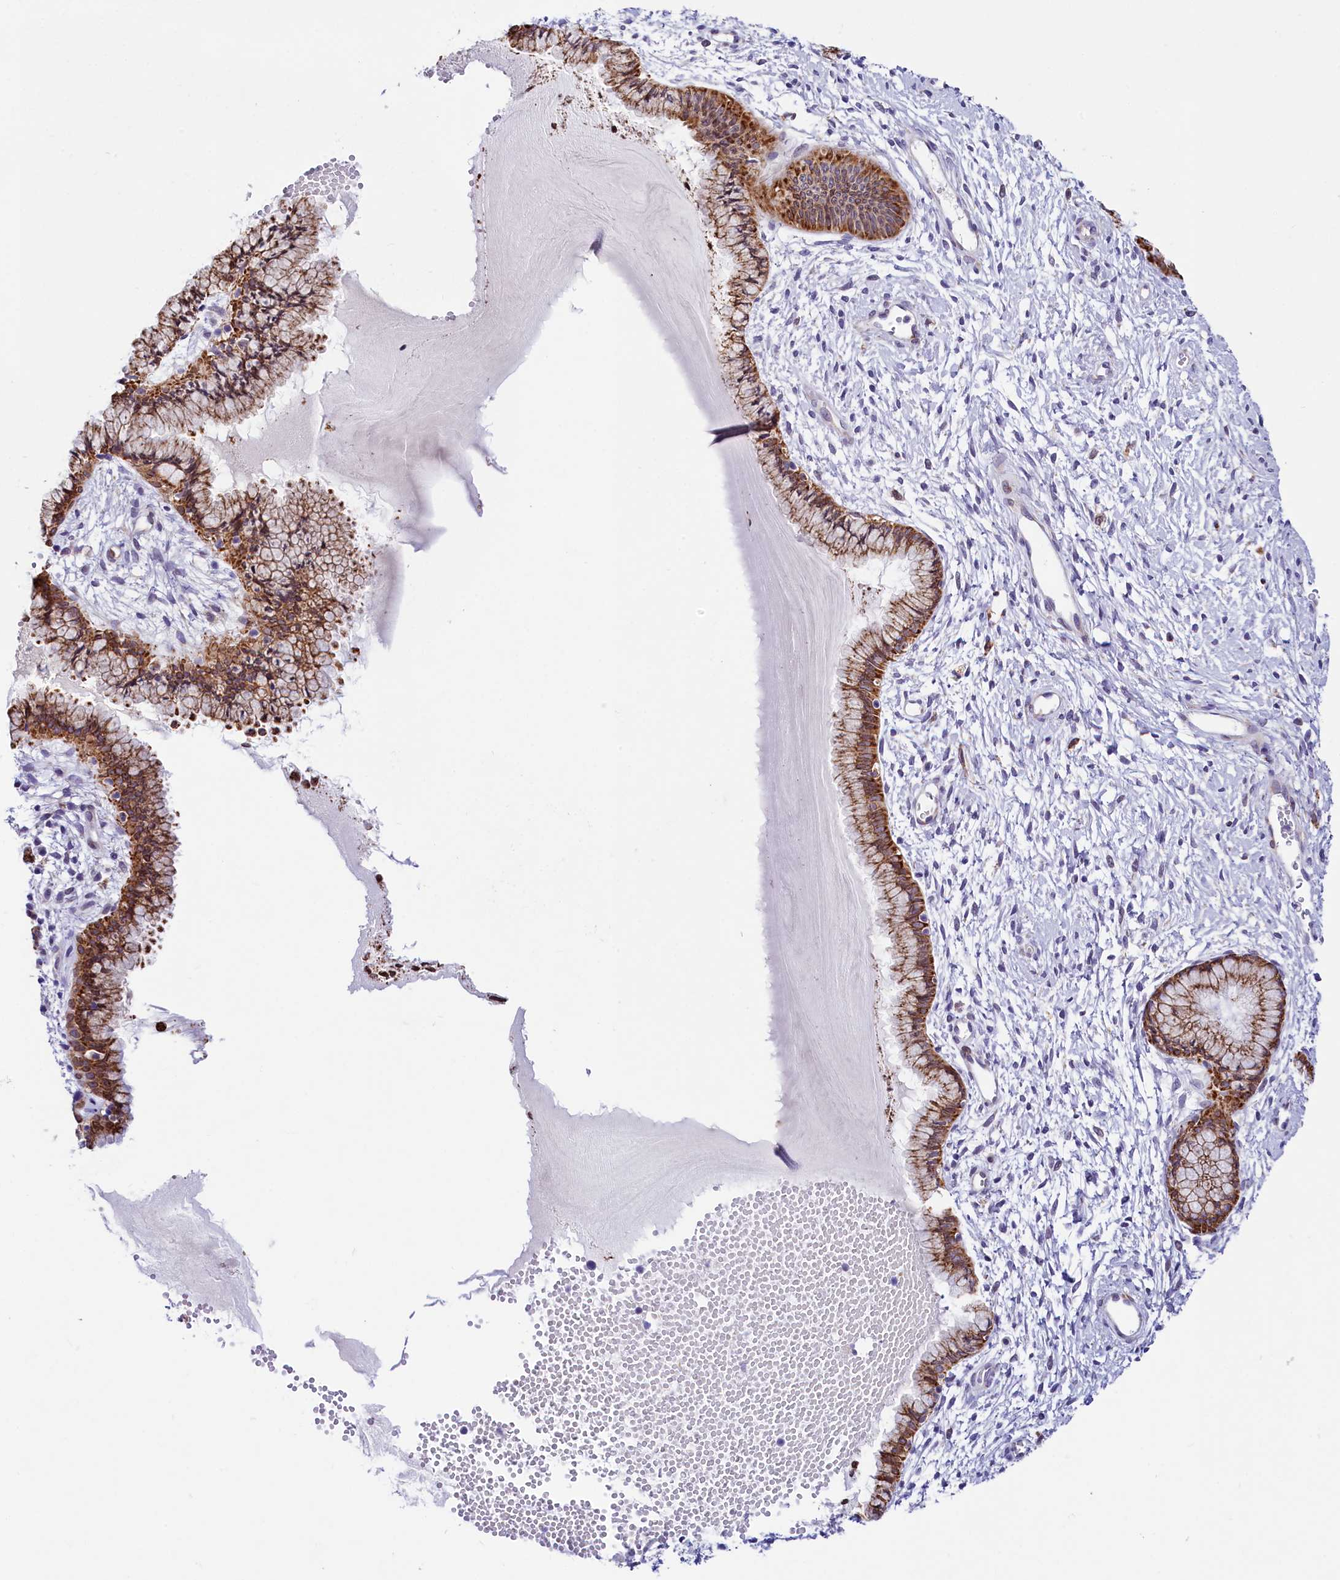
{"staining": {"intensity": "moderate", "quantity": ">75%", "location": "cytoplasmic/membranous"}, "tissue": "cervix", "cell_type": "Glandular cells", "image_type": "normal", "snomed": [{"axis": "morphology", "description": "Normal tissue, NOS"}, {"axis": "topography", "description": "Cervix"}], "caption": "Immunohistochemical staining of normal cervix demonstrates >75% levels of moderate cytoplasmic/membranous protein positivity in about >75% of glandular cells.", "gene": "ITGA1", "patient": {"sex": "female", "age": 42}}